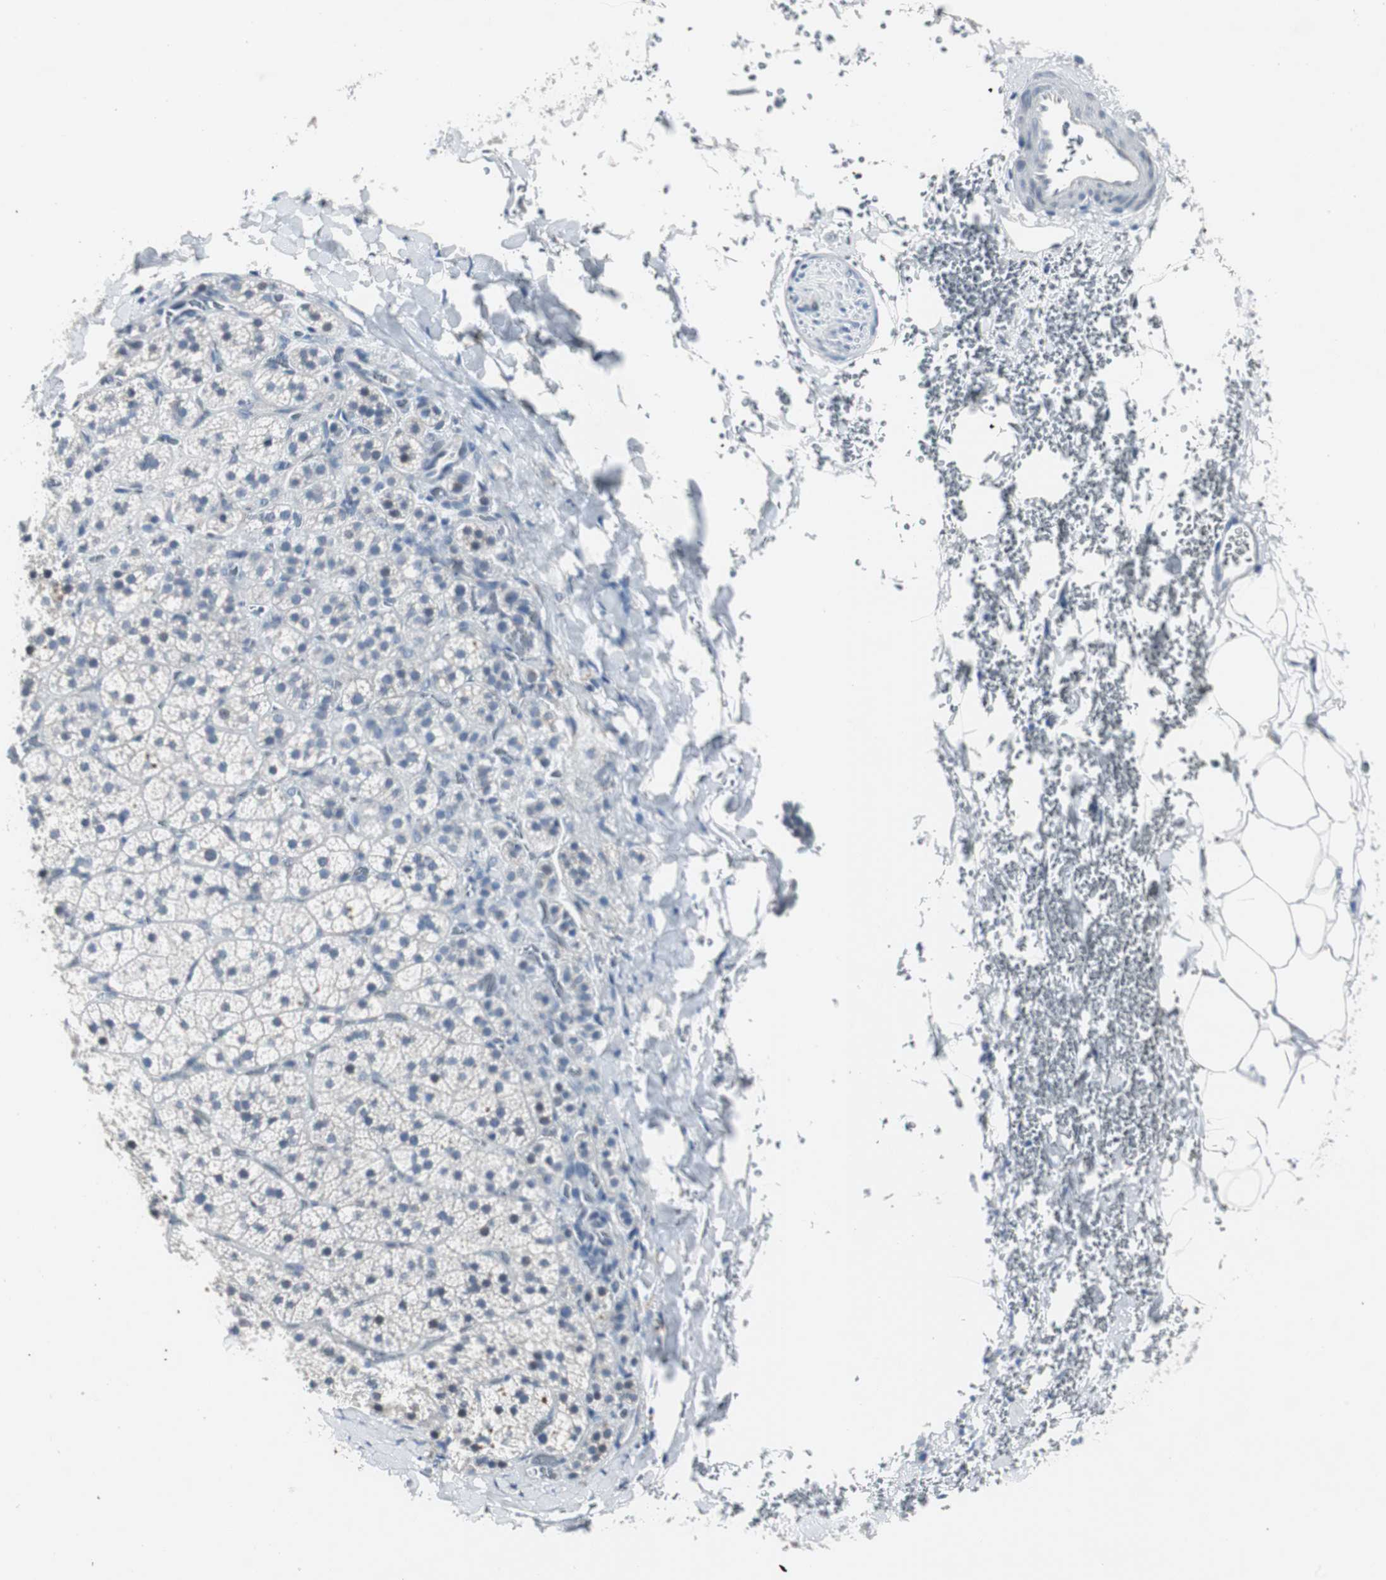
{"staining": {"intensity": "negative", "quantity": "none", "location": "none"}, "tissue": "adrenal gland", "cell_type": "Glandular cells", "image_type": "normal", "snomed": [{"axis": "morphology", "description": "Normal tissue, NOS"}, {"axis": "topography", "description": "Adrenal gland"}], "caption": "Protein analysis of unremarkable adrenal gland displays no significant staining in glandular cells. Nuclei are stained in blue.", "gene": "SOX30", "patient": {"sex": "female", "age": 44}}